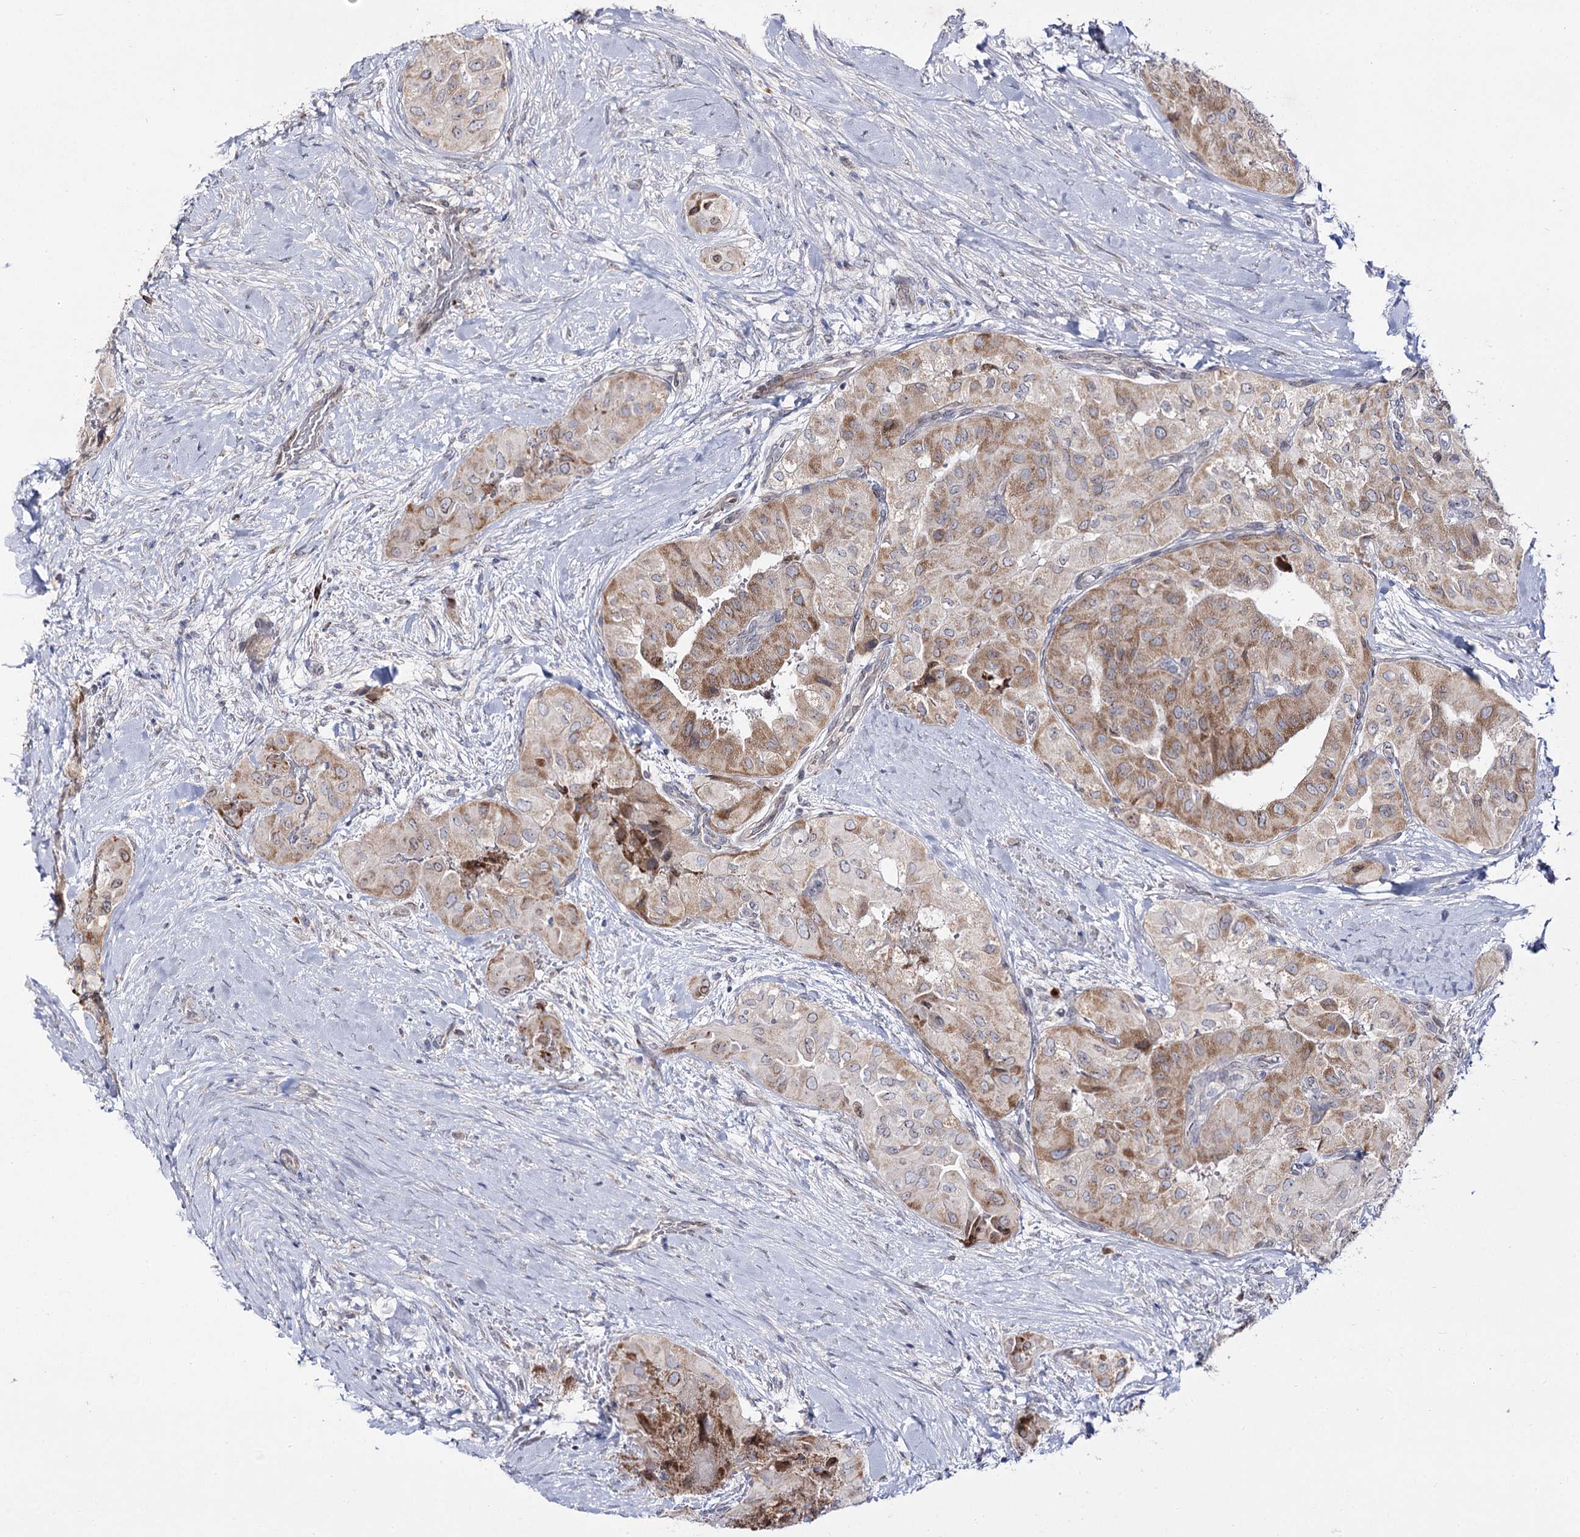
{"staining": {"intensity": "moderate", "quantity": "25%-75%", "location": "cytoplasmic/membranous"}, "tissue": "thyroid cancer", "cell_type": "Tumor cells", "image_type": "cancer", "snomed": [{"axis": "morphology", "description": "Papillary adenocarcinoma, NOS"}, {"axis": "topography", "description": "Thyroid gland"}], "caption": "Human papillary adenocarcinoma (thyroid) stained with a brown dye exhibits moderate cytoplasmic/membranous positive staining in approximately 25%-75% of tumor cells.", "gene": "C11orf80", "patient": {"sex": "female", "age": 59}}